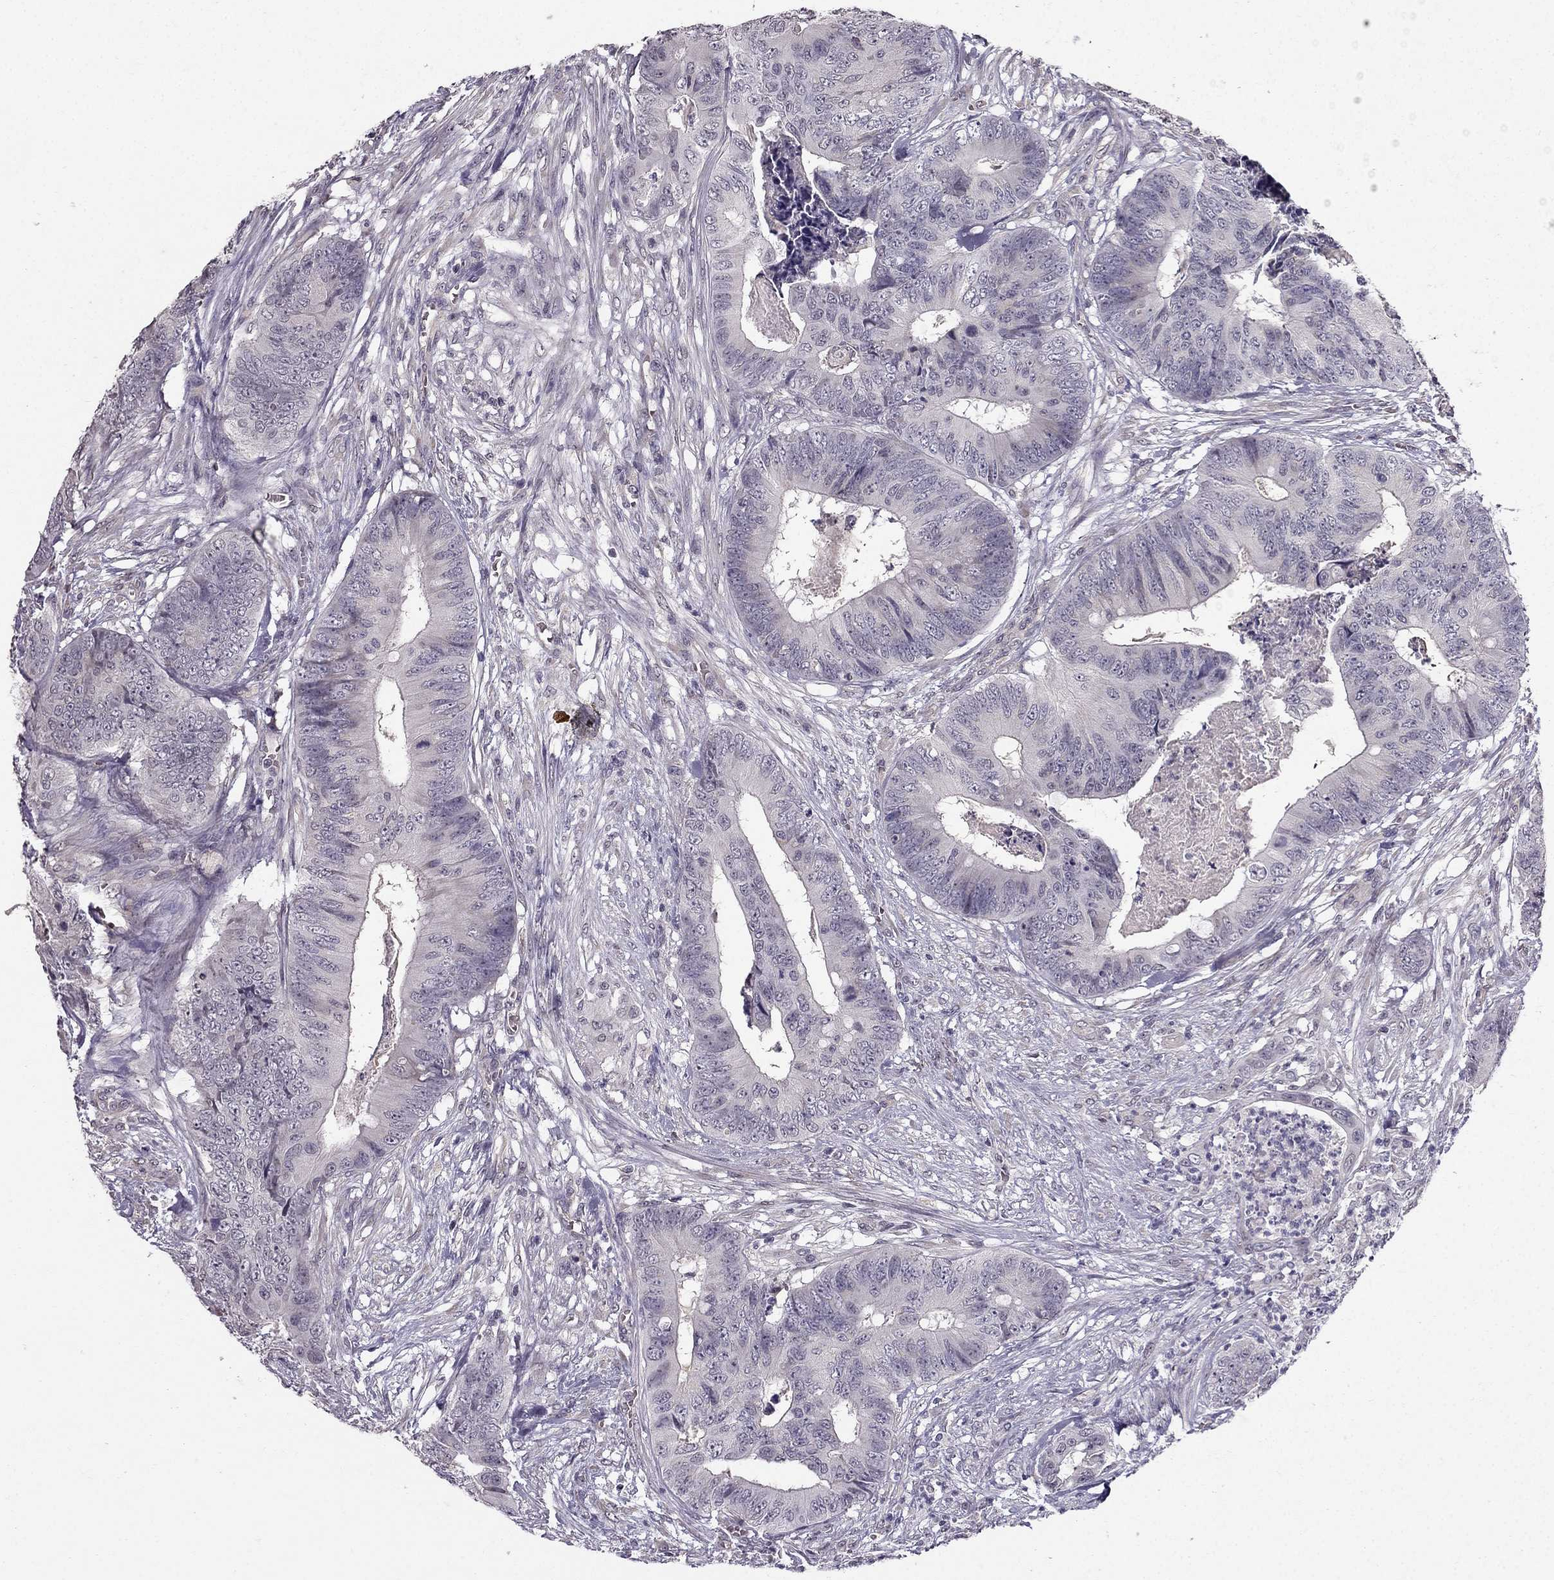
{"staining": {"intensity": "negative", "quantity": "none", "location": "none"}, "tissue": "colorectal cancer", "cell_type": "Tumor cells", "image_type": "cancer", "snomed": [{"axis": "morphology", "description": "Adenocarcinoma, NOS"}, {"axis": "topography", "description": "Colon"}], "caption": "Colorectal cancer (adenocarcinoma) was stained to show a protein in brown. There is no significant positivity in tumor cells.", "gene": "TSPYL5", "patient": {"sex": "male", "age": 84}}